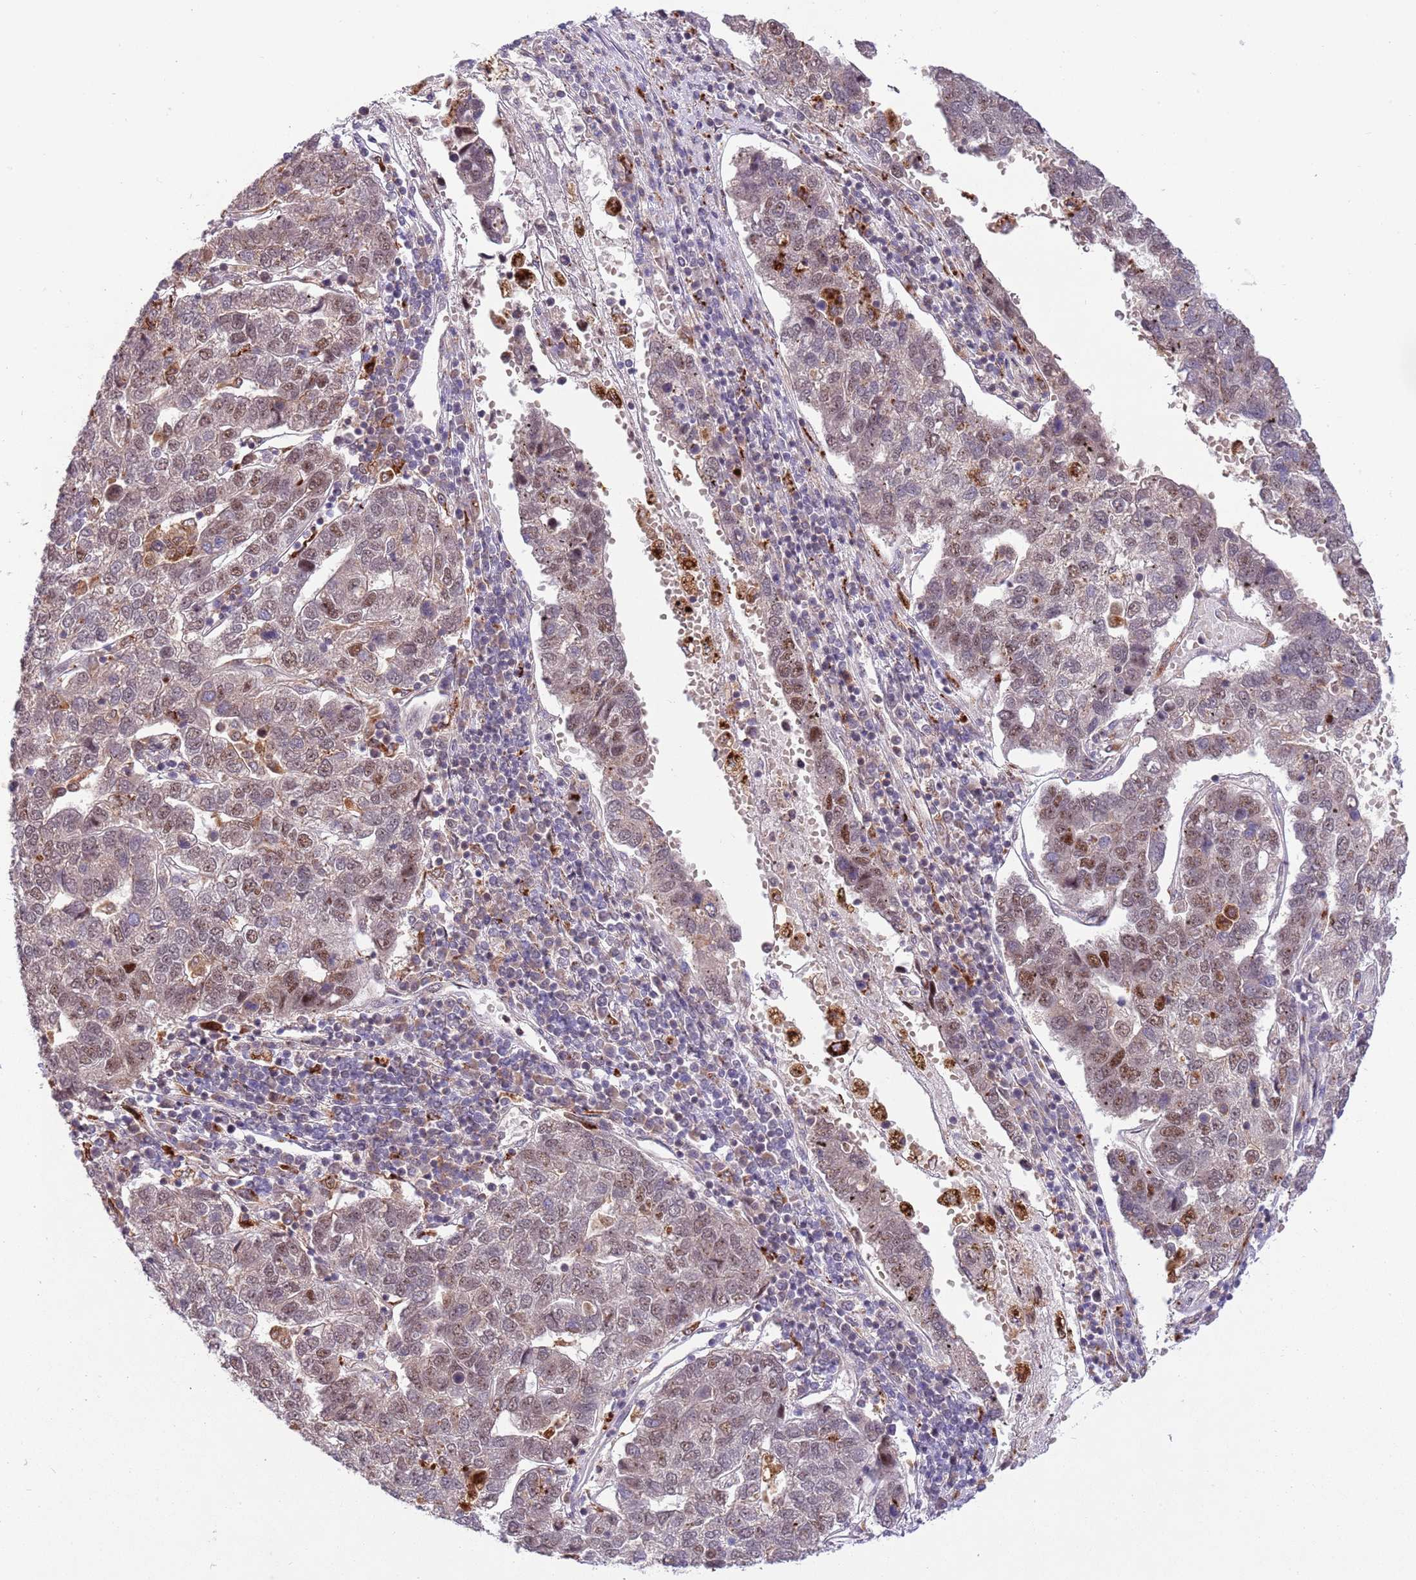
{"staining": {"intensity": "moderate", "quantity": "<25%", "location": "nuclear"}, "tissue": "pancreatic cancer", "cell_type": "Tumor cells", "image_type": "cancer", "snomed": [{"axis": "morphology", "description": "Adenocarcinoma, NOS"}, {"axis": "topography", "description": "Pancreas"}], "caption": "Pancreatic cancer (adenocarcinoma) stained with a protein marker exhibits moderate staining in tumor cells.", "gene": "TRIM27", "patient": {"sex": "female", "age": 61}}